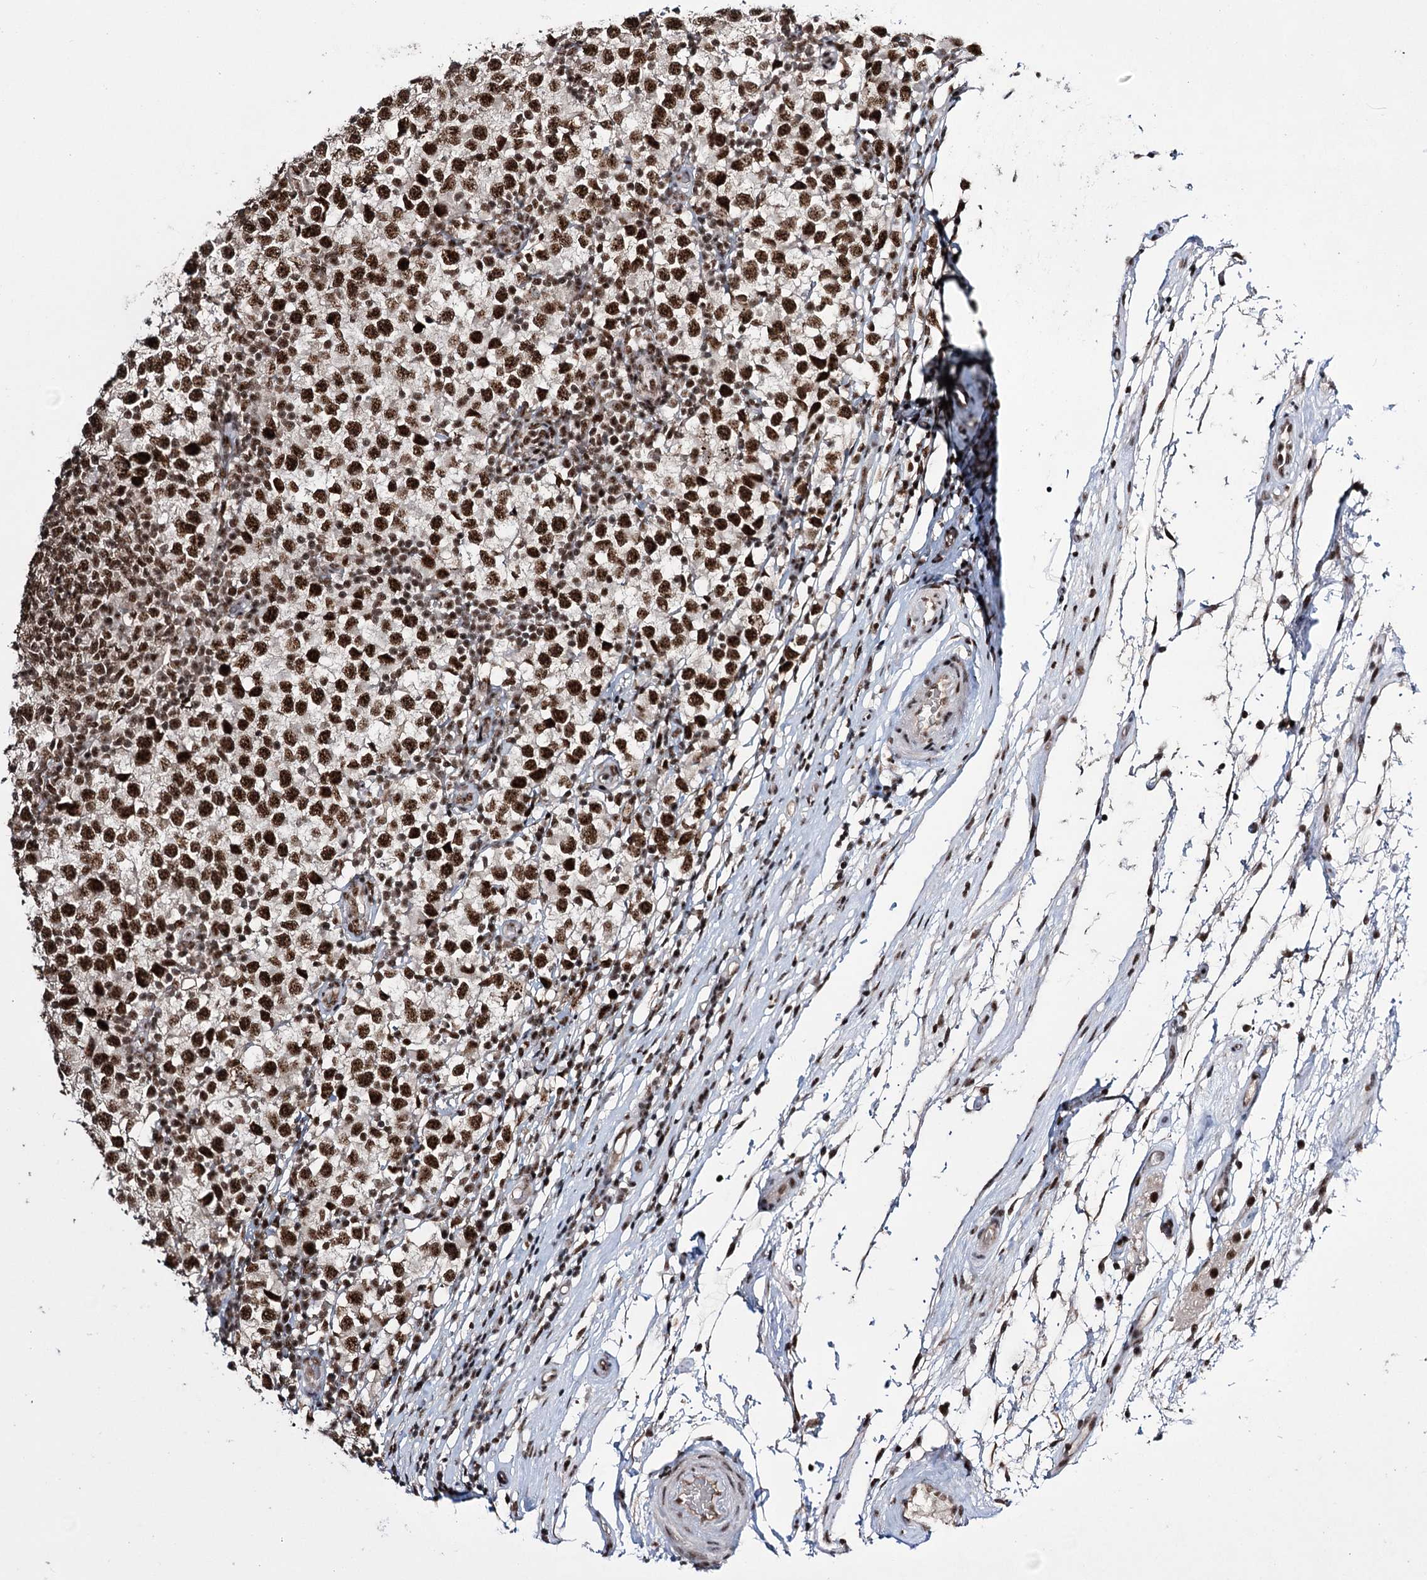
{"staining": {"intensity": "strong", "quantity": ">75%", "location": "nuclear"}, "tissue": "testis cancer", "cell_type": "Tumor cells", "image_type": "cancer", "snomed": [{"axis": "morphology", "description": "Seminoma, NOS"}, {"axis": "topography", "description": "Testis"}], "caption": "A histopathology image of human testis seminoma stained for a protein reveals strong nuclear brown staining in tumor cells.", "gene": "PRPF40A", "patient": {"sex": "male", "age": 65}}